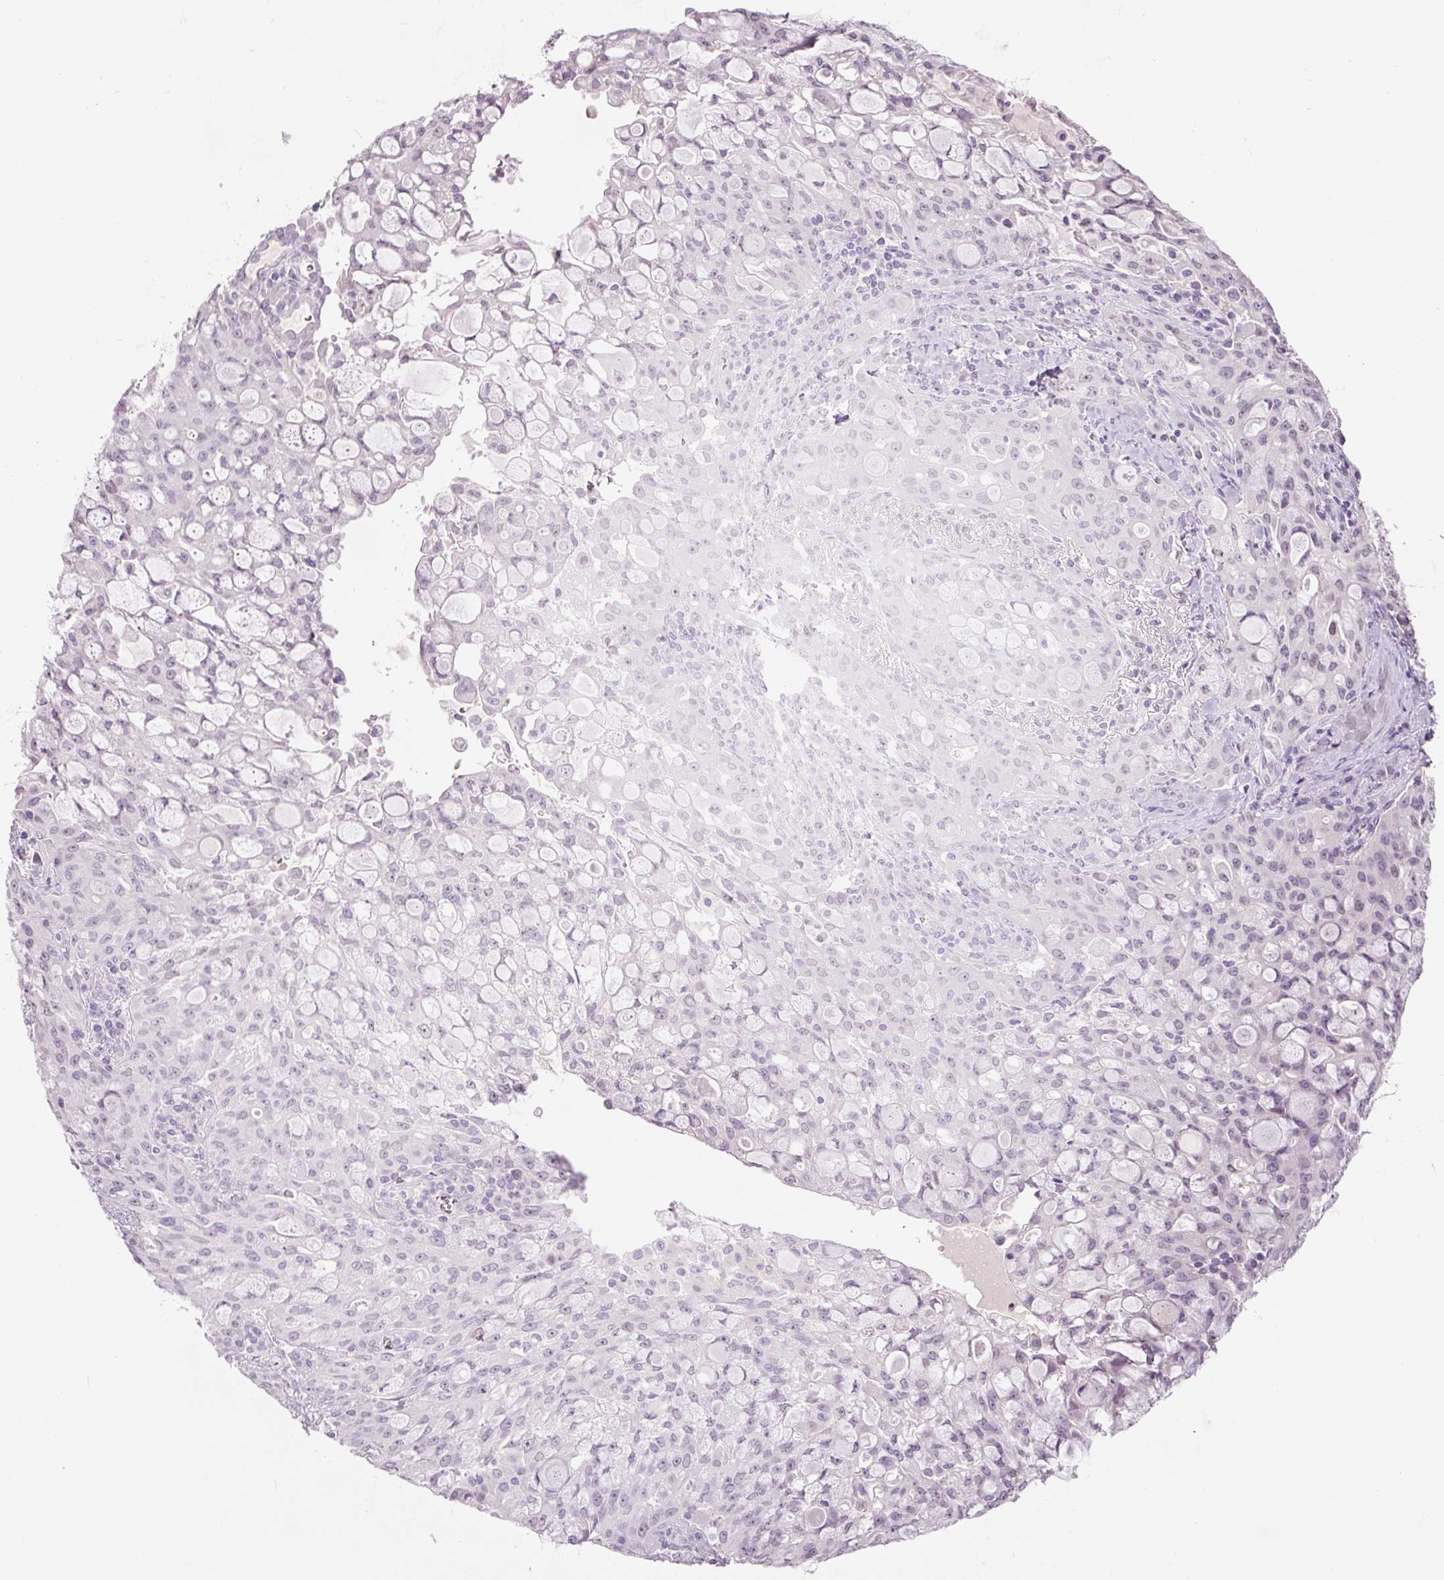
{"staining": {"intensity": "negative", "quantity": "none", "location": "none"}, "tissue": "lung cancer", "cell_type": "Tumor cells", "image_type": "cancer", "snomed": [{"axis": "morphology", "description": "Adenocarcinoma, NOS"}, {"axis": "topography", "description": "Lung"}], "caption": "IHC image of neoplastic tissue: lung adenocarcinoma stained with DAB exhibits no significant protein expression in tumor cells.", "gene": "LY6G6D", "patient": {"sex": "female", "age": 44}}